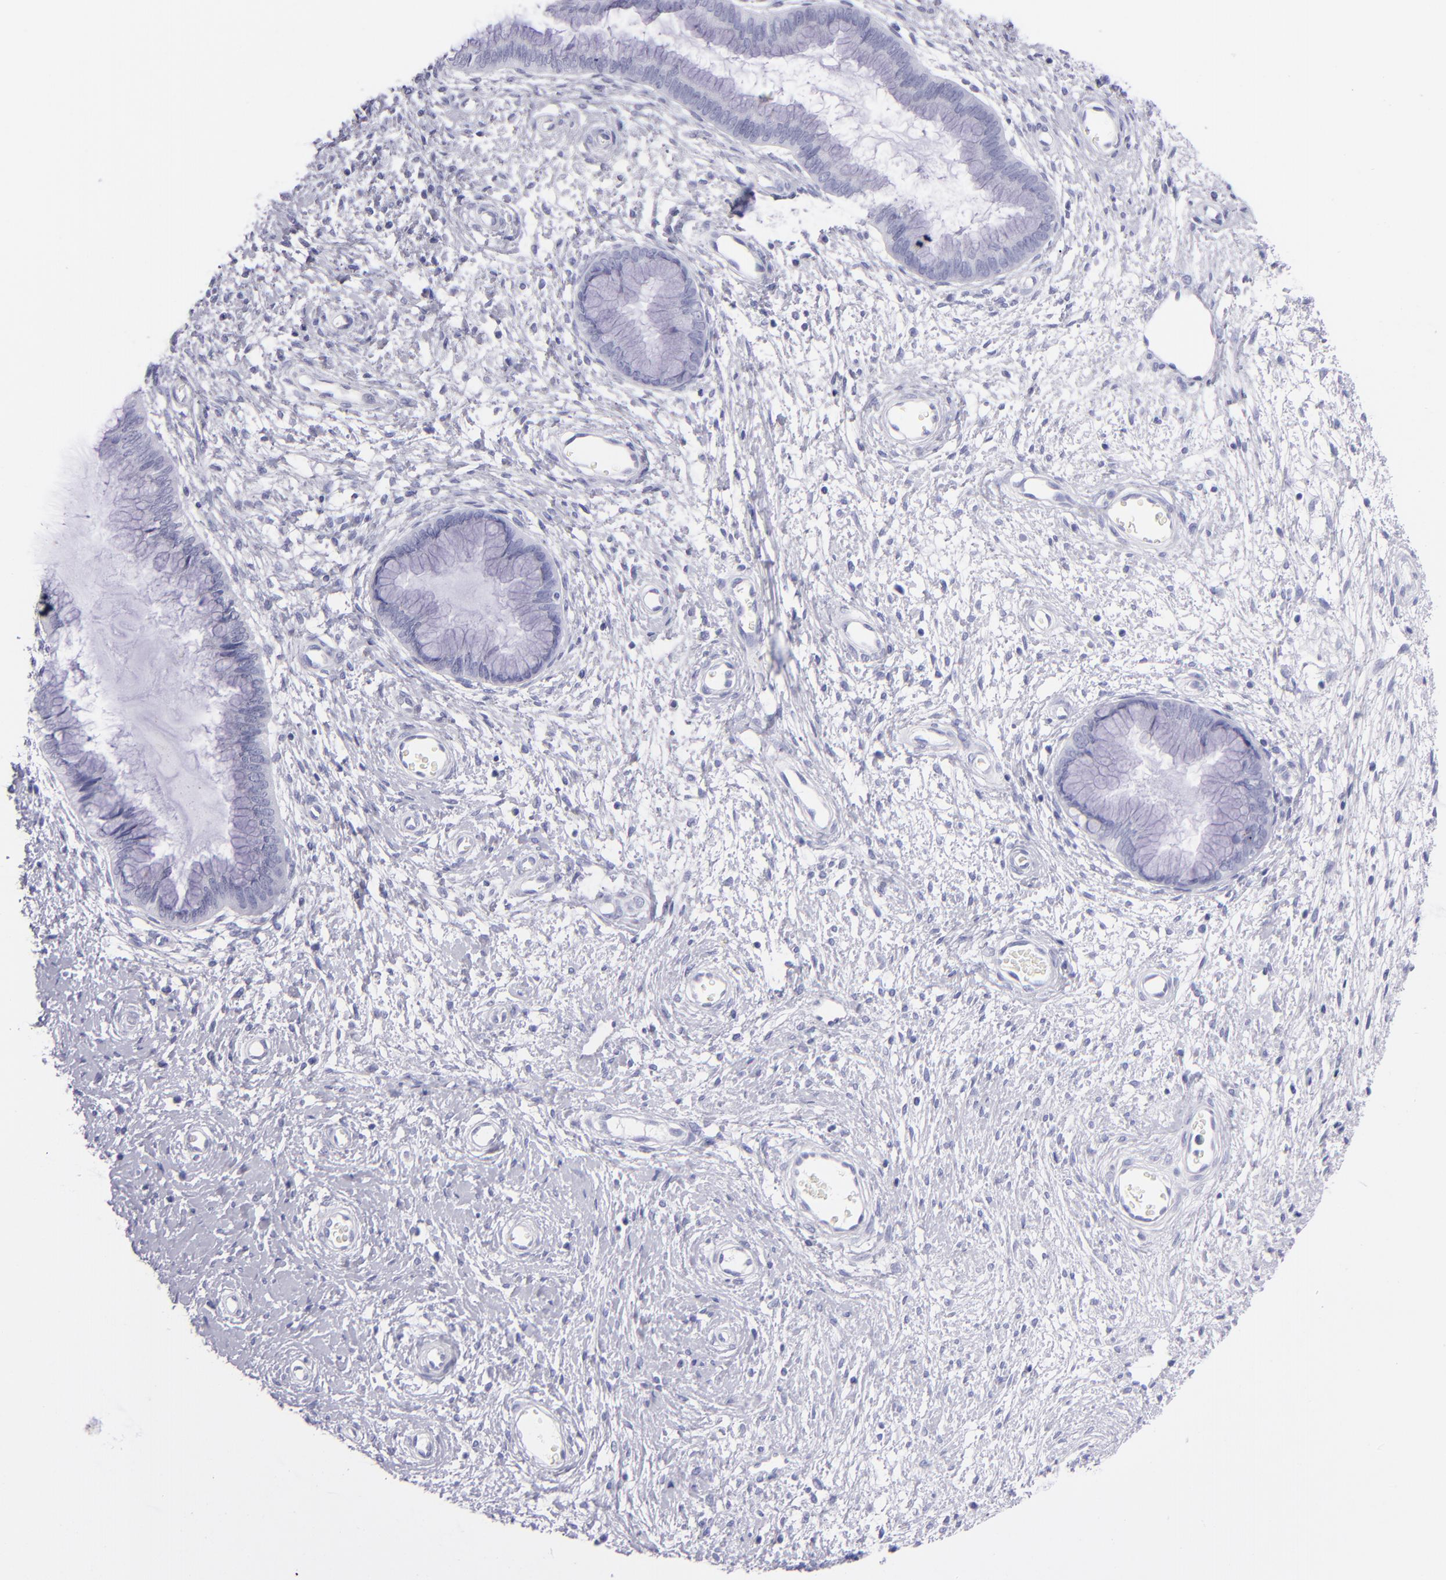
{"staining": {"intensity": "negative", "quantity": "none", "location": "none"}, "tissue": "cervix", "cell_type": "Glandular cells", "image_type": "normal", "snomed": [{"axis": "morphology", "description": "Normal tissue, NOS"}, {"axis": "topography", "description": "Cervix"}], "caption": "Immunohistochemistry of benign cervix reveals no positivity in glandular cells. (IHC, brightfield microscopy, high magnification).", "gene": "PRPH", "patient": {"sex": "female", "age": 55}}